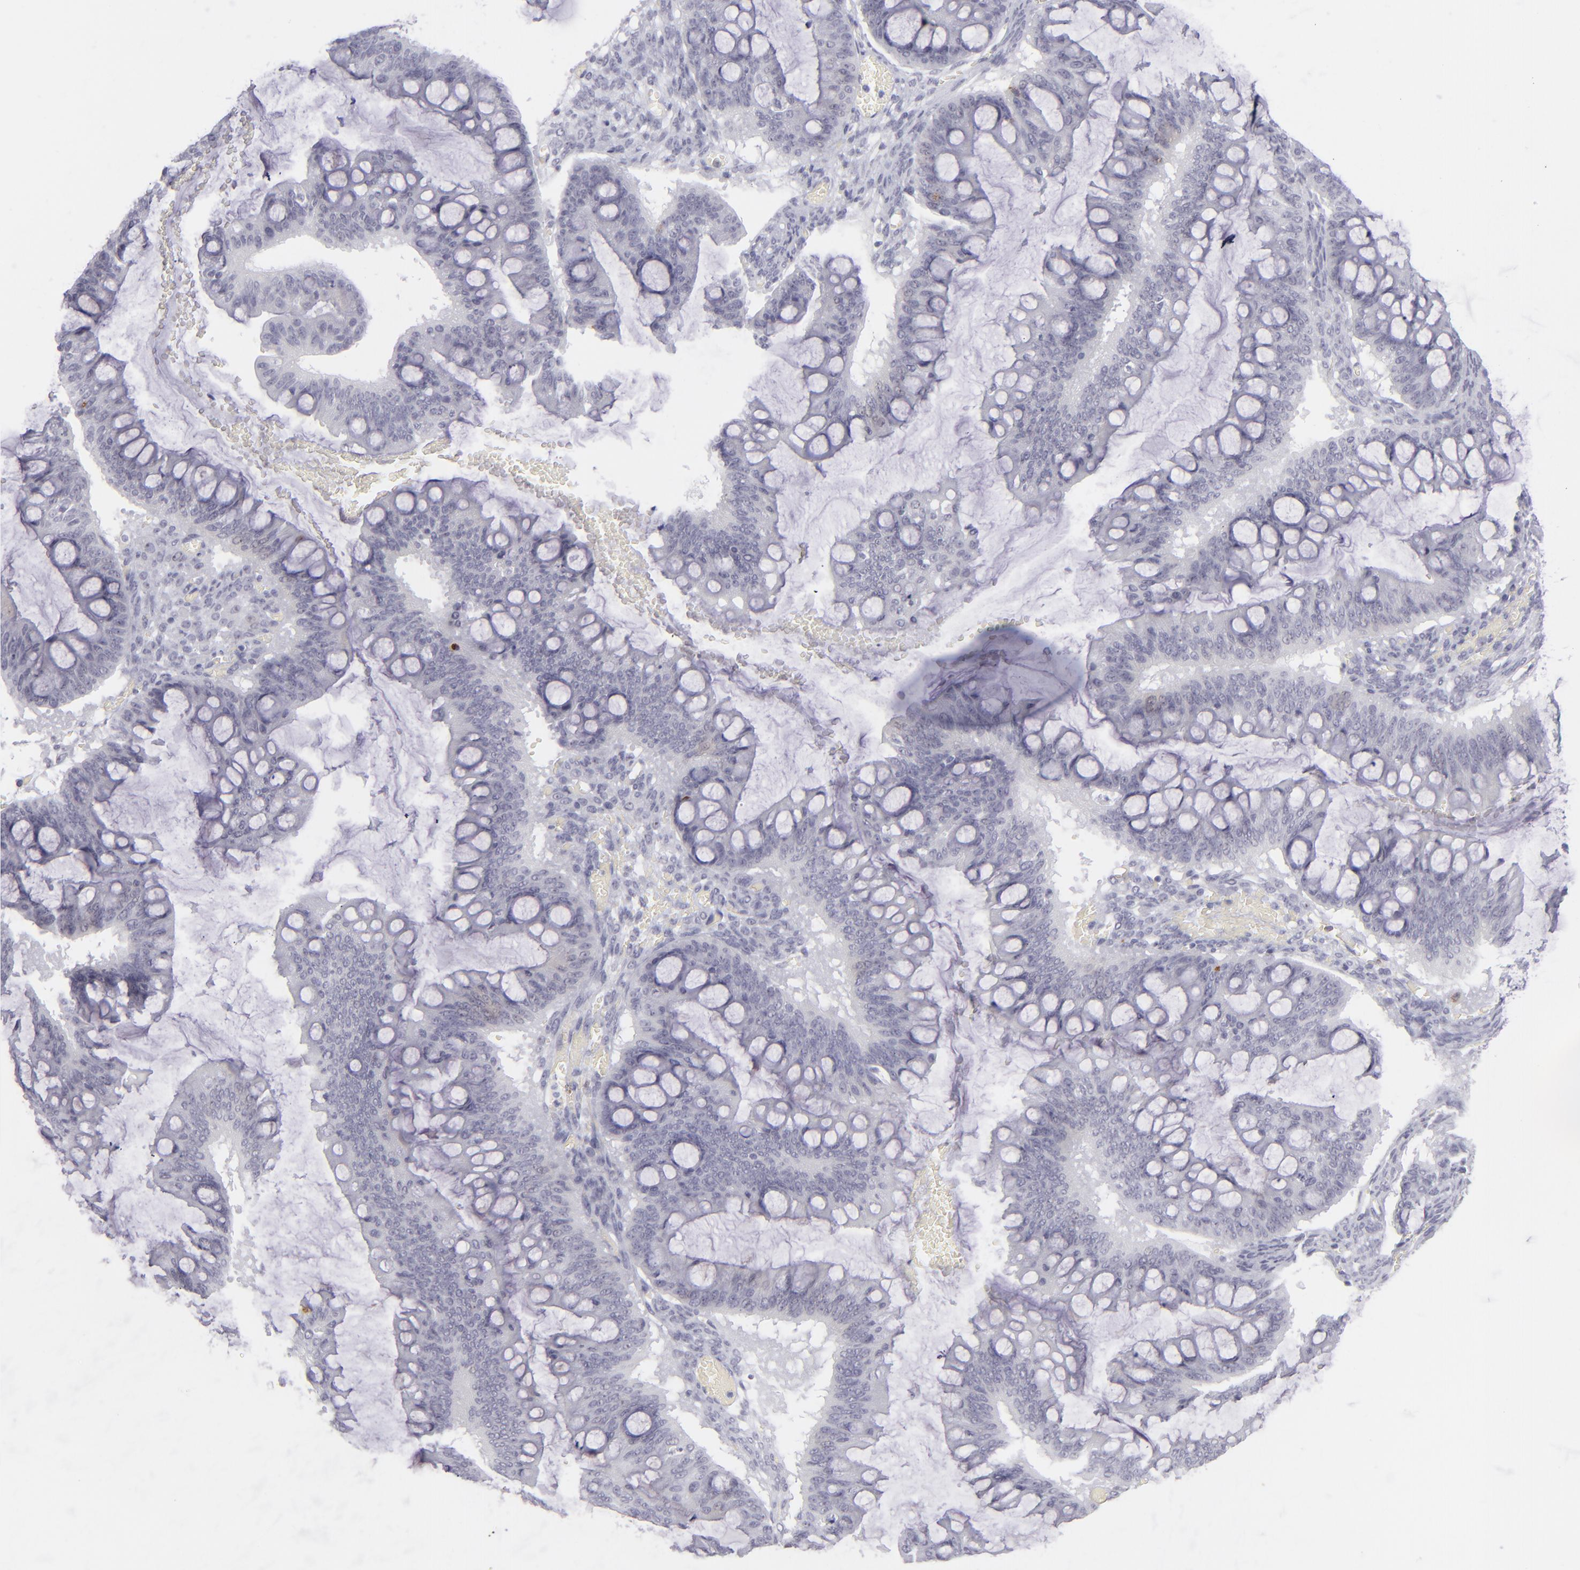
{"staining": {"intensity": "negative", "quantity": "none", "location": "none"}, "tissue": "ovarian cancer", "cell_type": "Tumor cells", "image_type": "cancer", "snomed": [{"axis": "morphology", "description": "Cystadenocarcinoma, mucinous, NOS"}, {"axis": "topography", "description": "Ovary"}], "caption": "Mucinous cystadenocarcinoma (ovarian) stained for a protein using immunohistochemistry demonstrates no positivity tumor cells.", "gene": "CD7", "patient": {"sex": "female", "age": 73}}